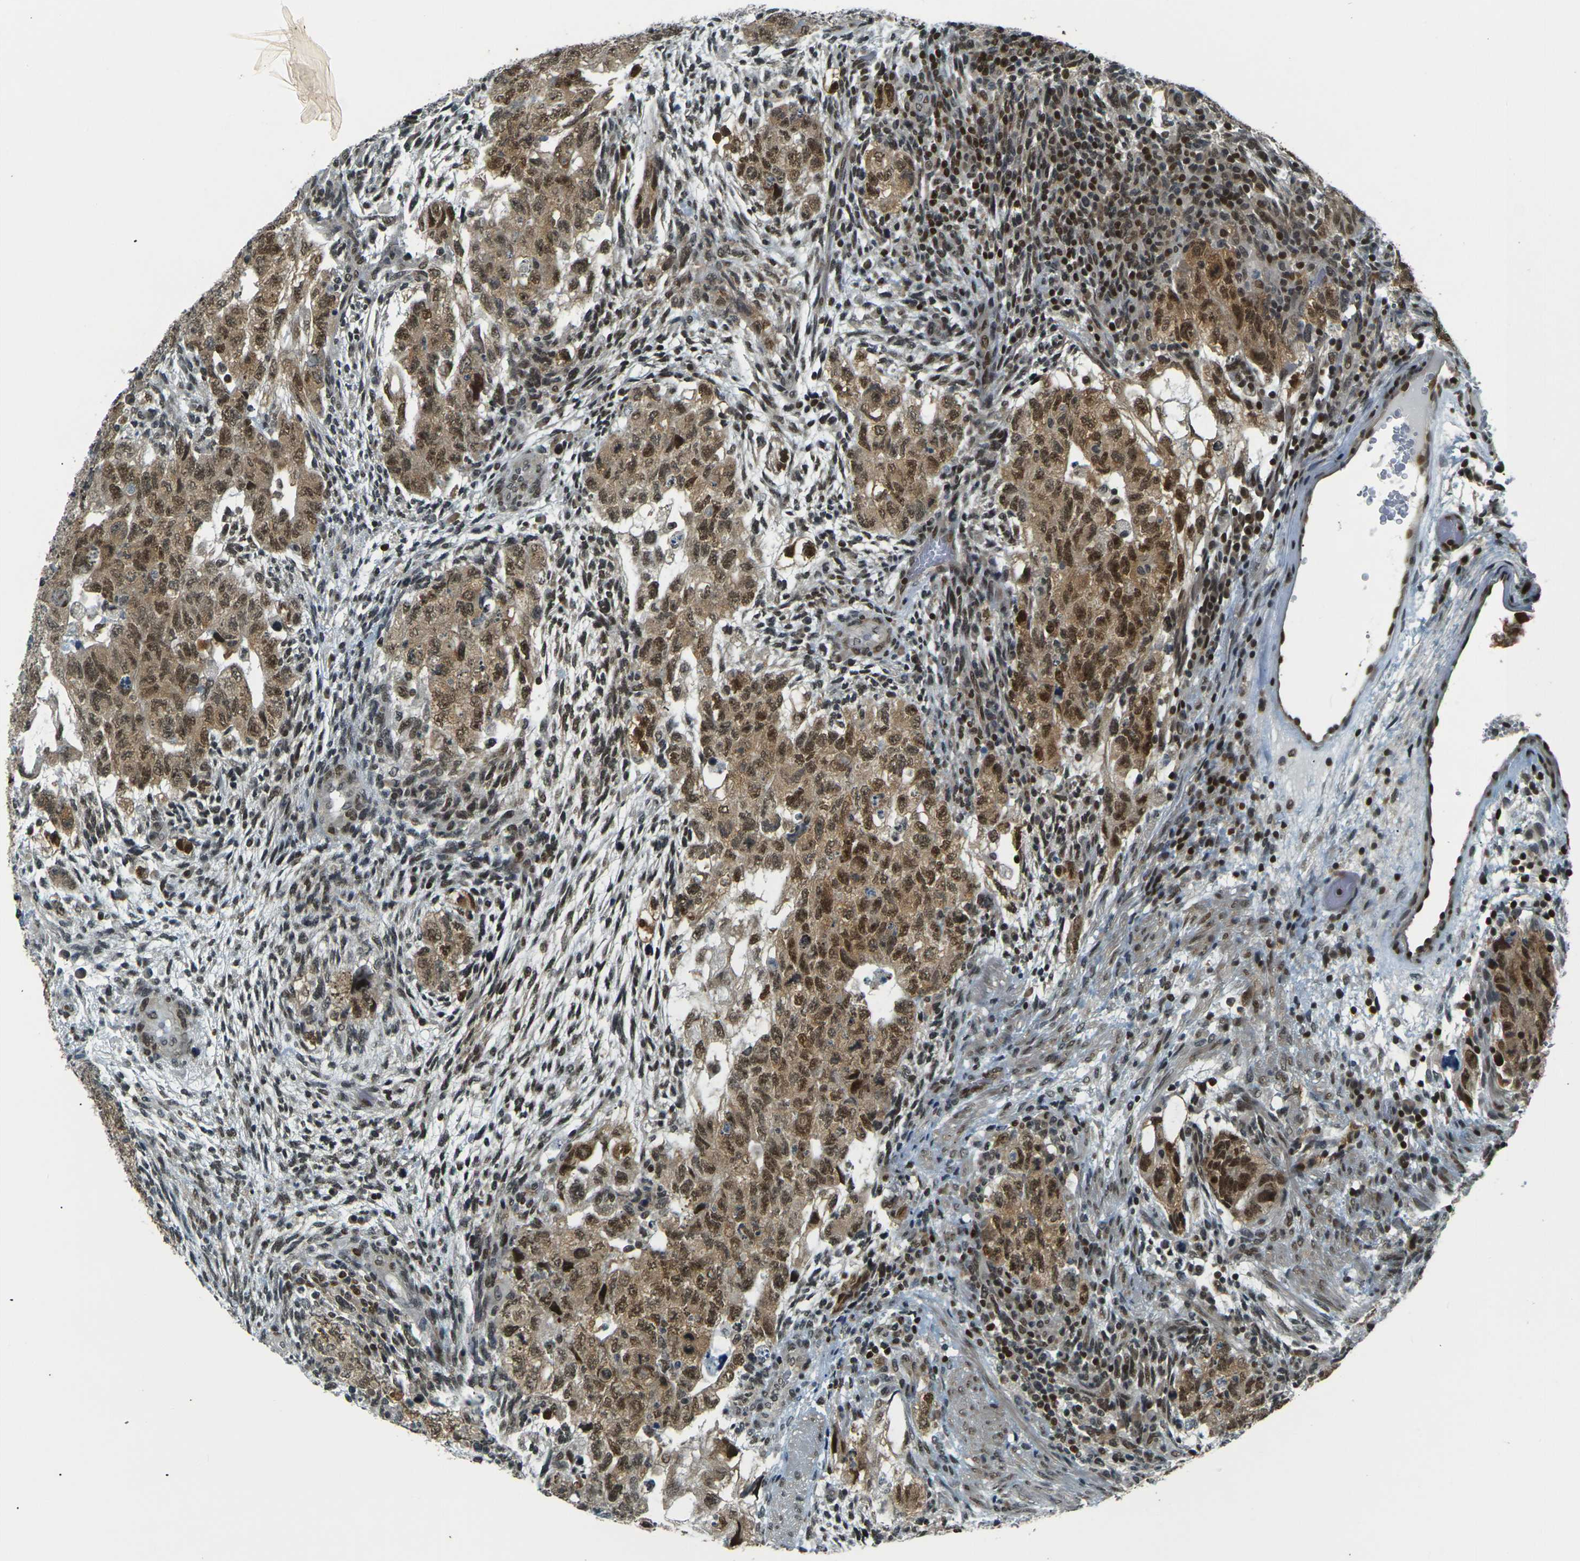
{"staining": {"intensity": "moderate", "quantity": ">75%", "location": "cytoplasmic/membranous,nuclear"}, "tissue": "testis cancer", "cell_type": "Tumor cells", "image_type": "cancer", "snomed": [{"axis": "morphology", "description": "Normal tissue, NOS"}, {"axis": "morphology", "description": "Carcinoma, Embryonal, NOS"}, {"axis": "topography", "description": "Testis"}], "caption": "Immunohistochemistry (IHC) micrograph of neoplastic tissue: human testis embryonal carcinoma stained using IHC demonstrates medium levels of moderate protein expression localized specifically in the cytoplasmic/membranous and nuclear of tumor cells, appearing as a cytoplasmic/membranous and nuclear brown color.", "gene": "NHEJ1", "patient": {"sex": "male", "age": 36}}